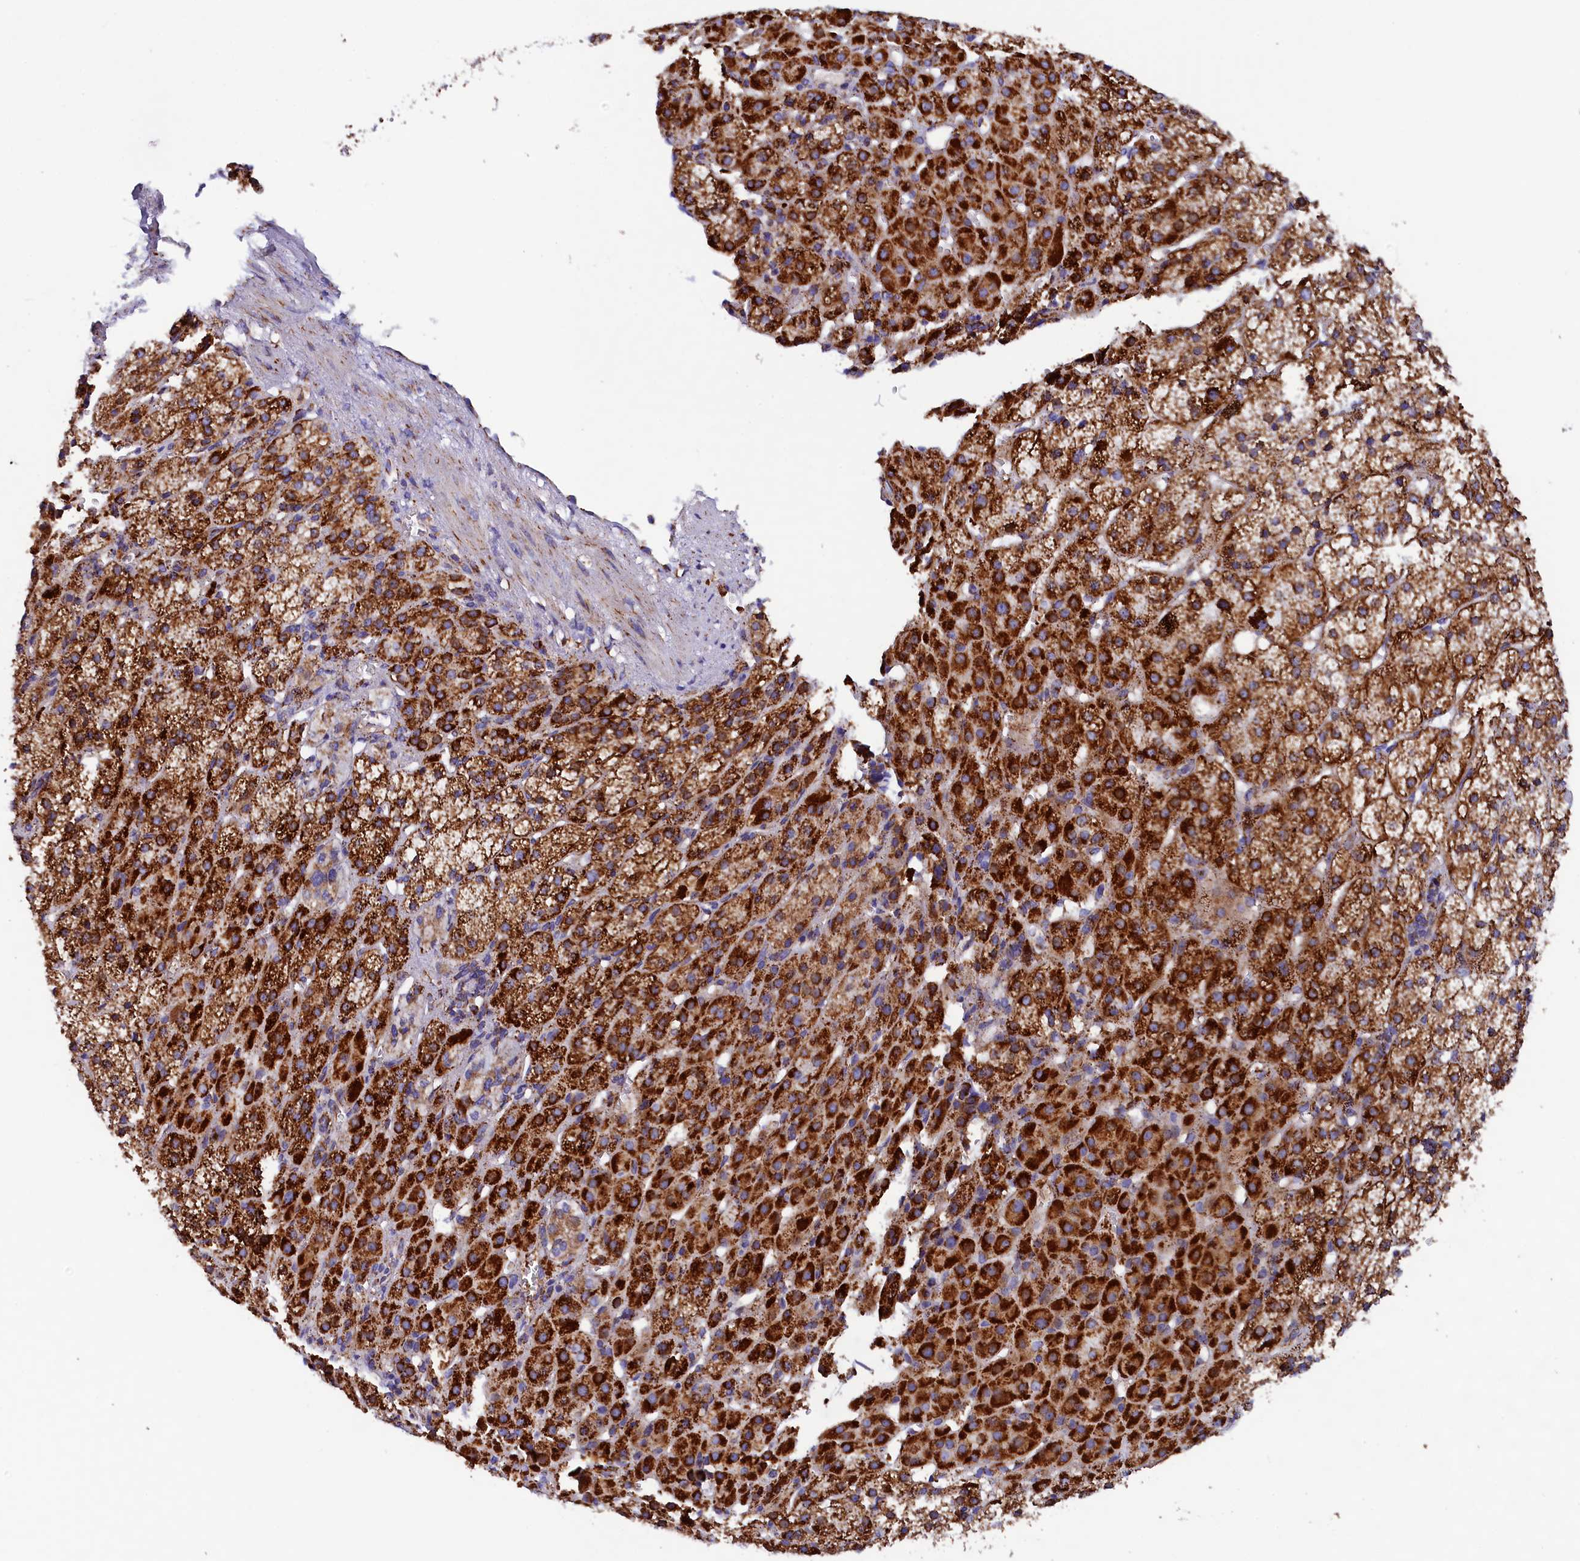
{"staining": {"intensity": "strong", "quantity": ">75%", "location": "cytoplasmic/membranous"}, "tissue": "adrenal gland", "cell_type": "Glandular cells", "image_type": "normal", "snomed": [{"axis": "morphology", "description": "Normal tissue, NOS"}, {"axis": "topography", "description": "Adrenal gland"}], "caption": "Adrenal gland stained for a protein (brown) exhibits strong cytoplasmic/membranous positive expression in approximately >75% of glandular cells.", "gene": "SLC39A3", "patient": {"sex": "female", "age": 57}}